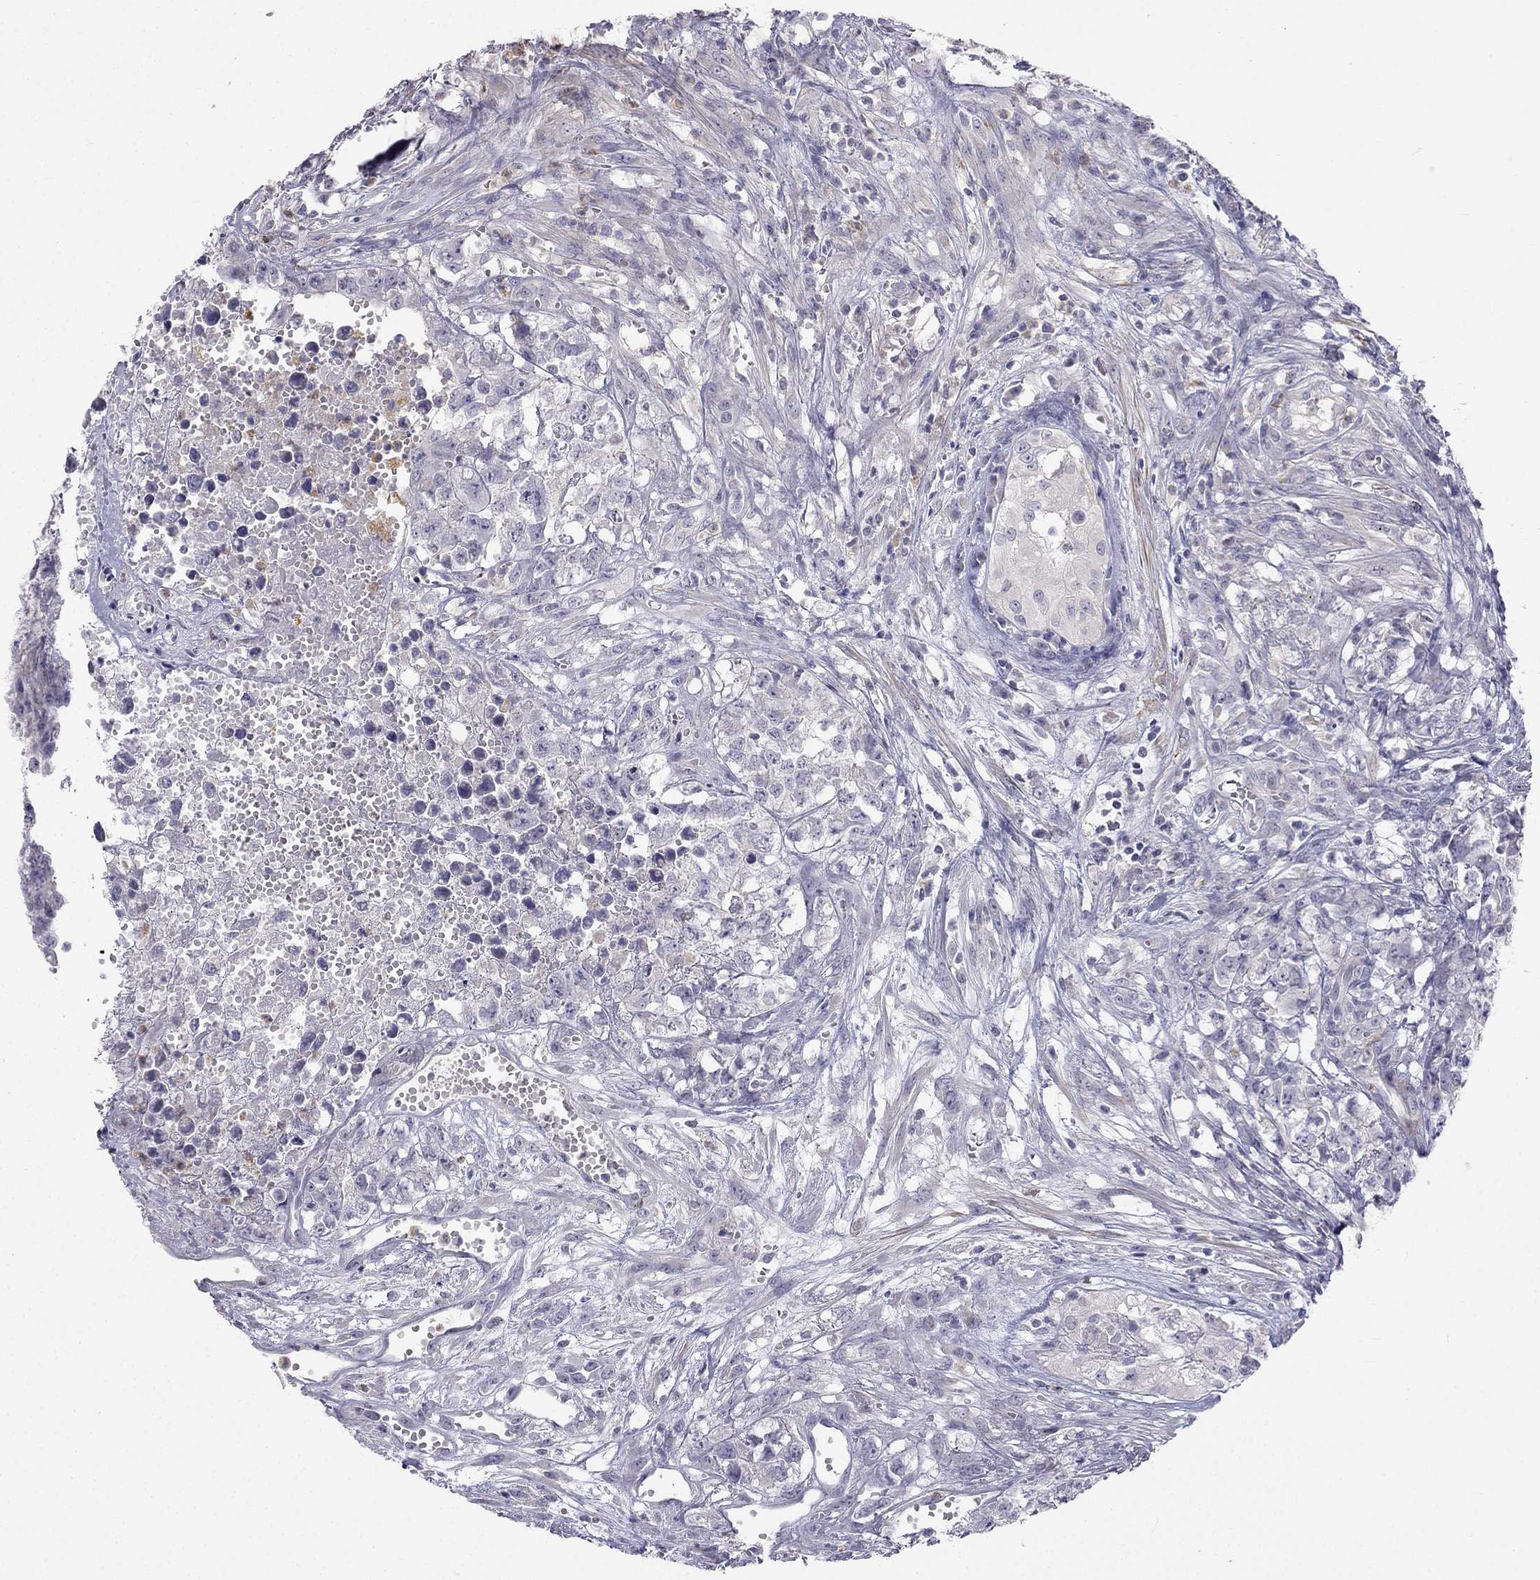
{"staining": {"intensity": "negative", "quantity": "none", "location": "none"}, "tissue": "testis cancer", "cell_type": "Tumor cells", "image_type": "cancer", "snomed": [{"axis": "morphology", "description": "Seminoma, NOS"}, {"axis": "morphology", "description": "Carcinoma, Embryonal, NOS"}, {"axis": "topography", "description": "Testis"}], "caption": "The photomicrograph displays no staining of tumor cells in testis embryonal carcinoma.", "gene": "C16orf89", "patient": {"sex": "male", "age": 22}}